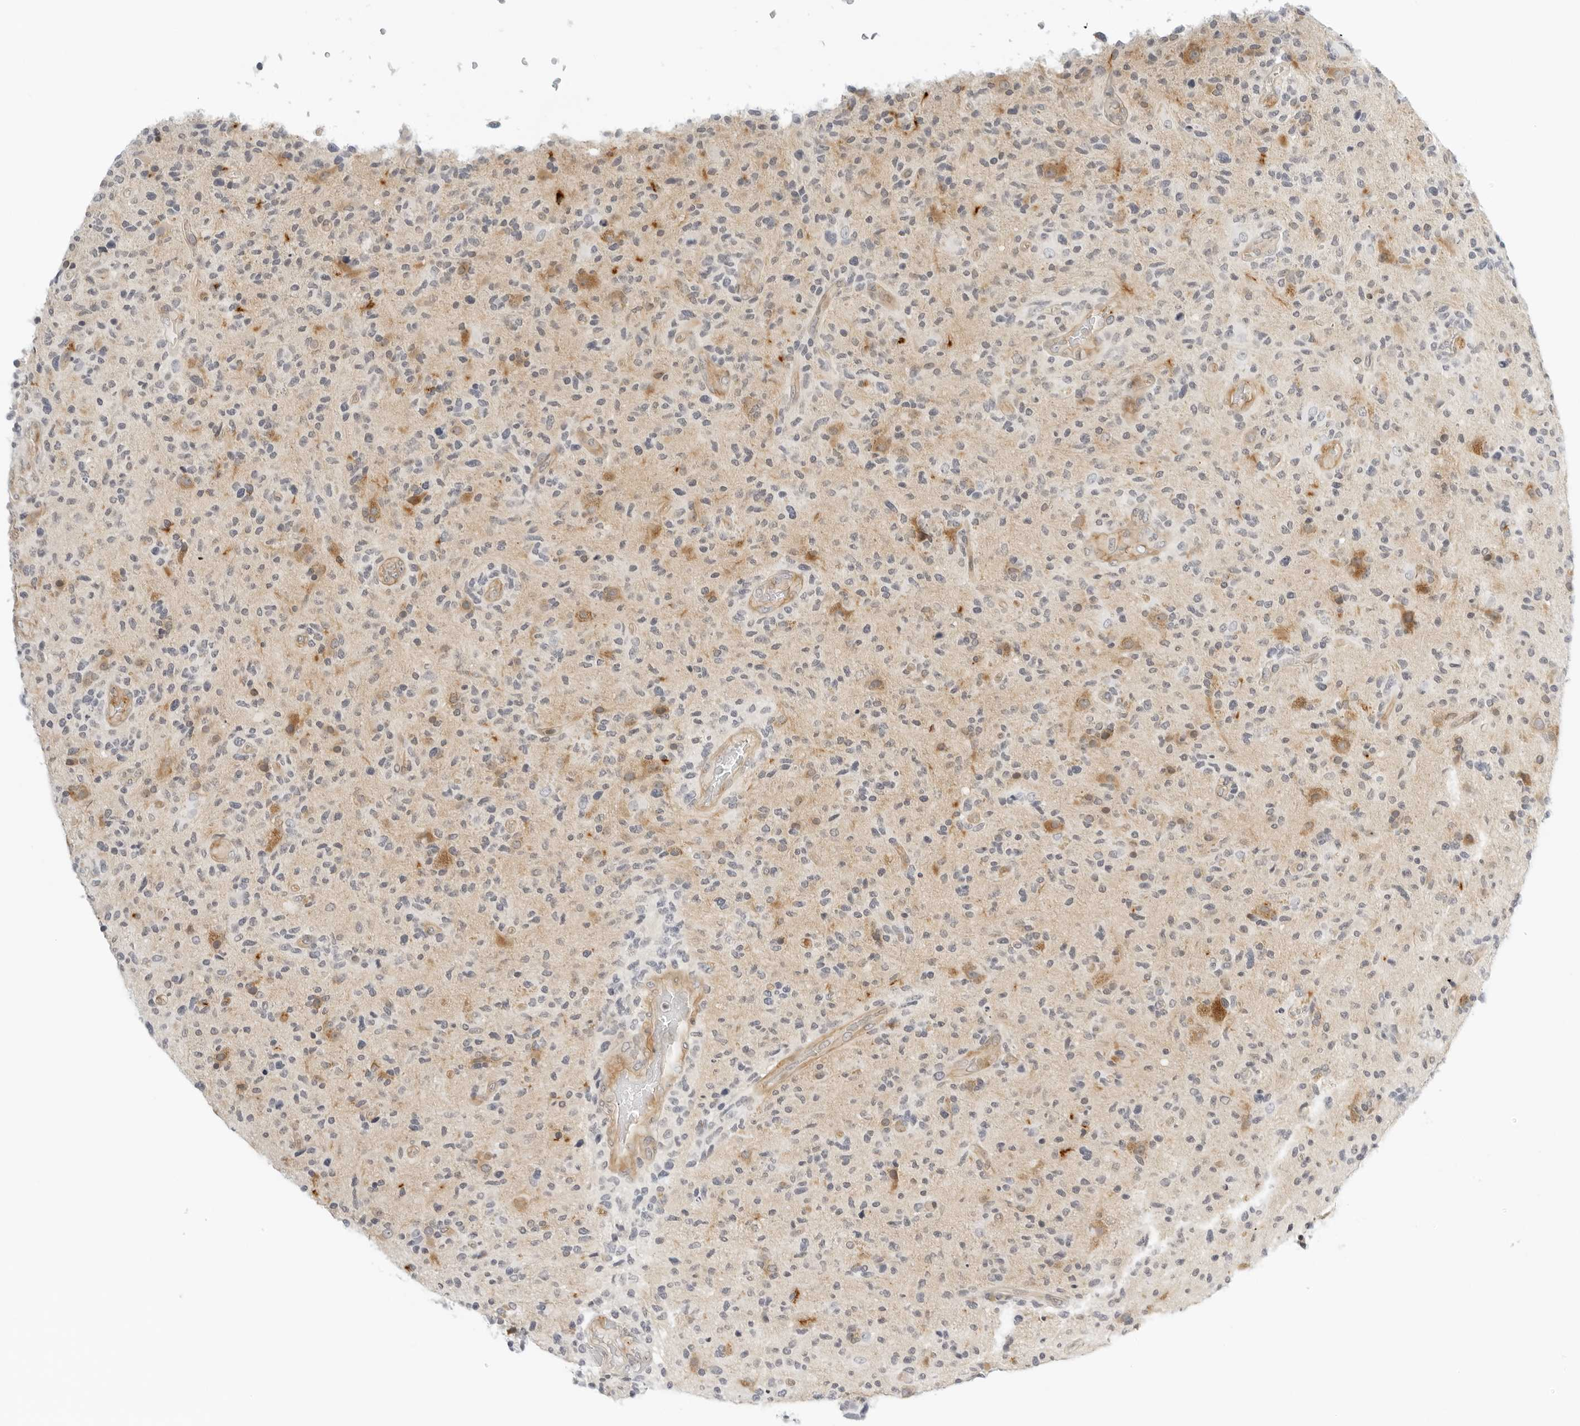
{"staining": {"intensity": "negative", "quantity": "none", "location": "none"}, "tissue": "glioma", "cell_type": "Tumor cells", "image_type": "cancer", "snomed": [{"axis": "morphology", "description": "Glioma, malignant, High grade"}, {"axis": "topography", "description": "Brain"}], "caption": "IHC histopathology image of human malignant glioma (high-grade) stained for a protein (brown), which reveals no staining in tumor cells.", "gene": "OSCP1", "patient": {"sex": "male", "age": 72}}